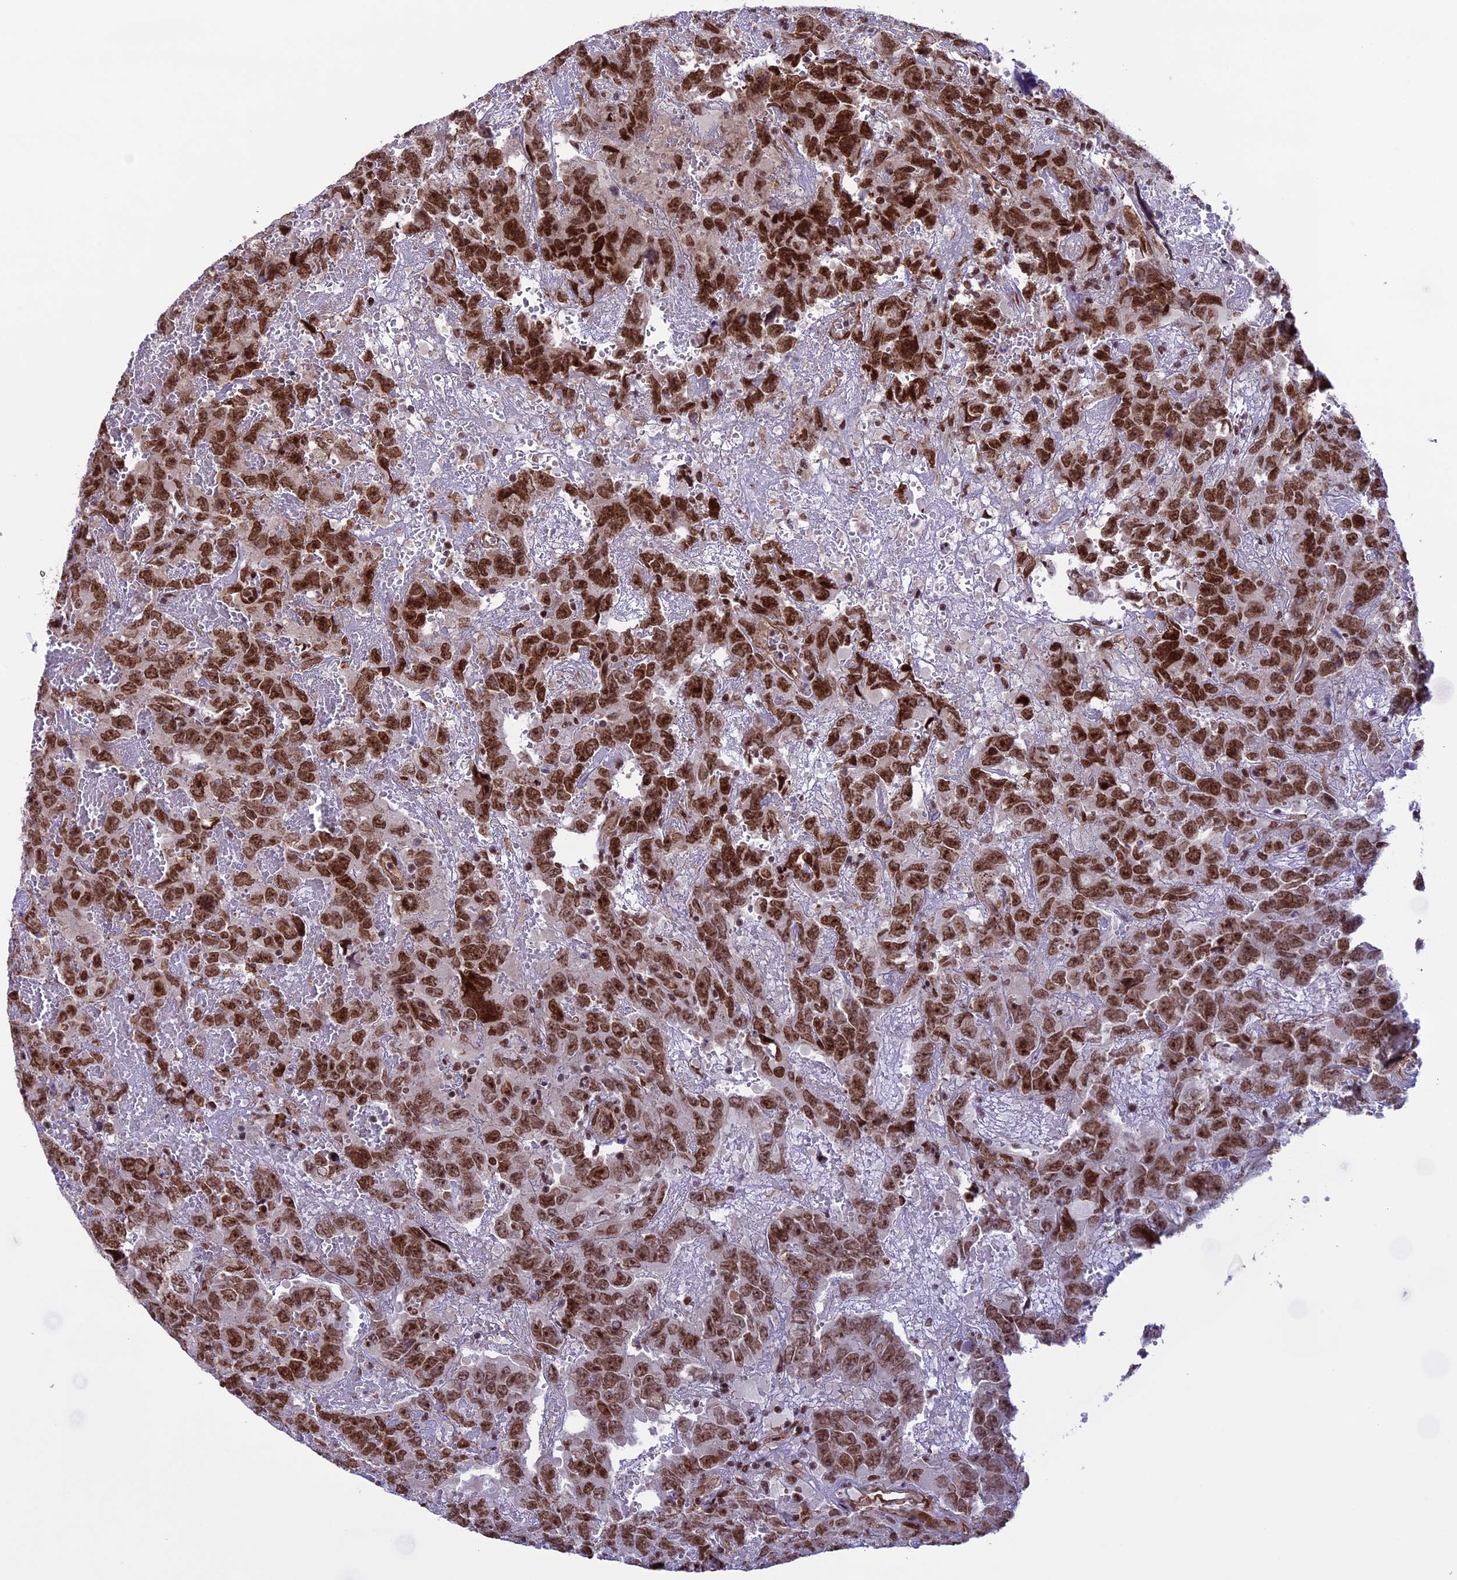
{"staining": {"intensity": "strong", "quantity": ">75%", "location": "nuclear"}, "tissue": "testis cancer", "cell_type": "Tumor cells", "image_type": "cancer", "snomed": [{"axis": "morphology", "description": "Carcinoma, Embryonal, NOS"}, {"axis": "topography", "description": "Testis"}], "caption": "Protein positivity by IHC displays strong nuclear positivity in approximately >75% of tumor cells in testis cancer.", "gene": "MPHOSPH8", "patient": {"sex": "male", "age": 45}}